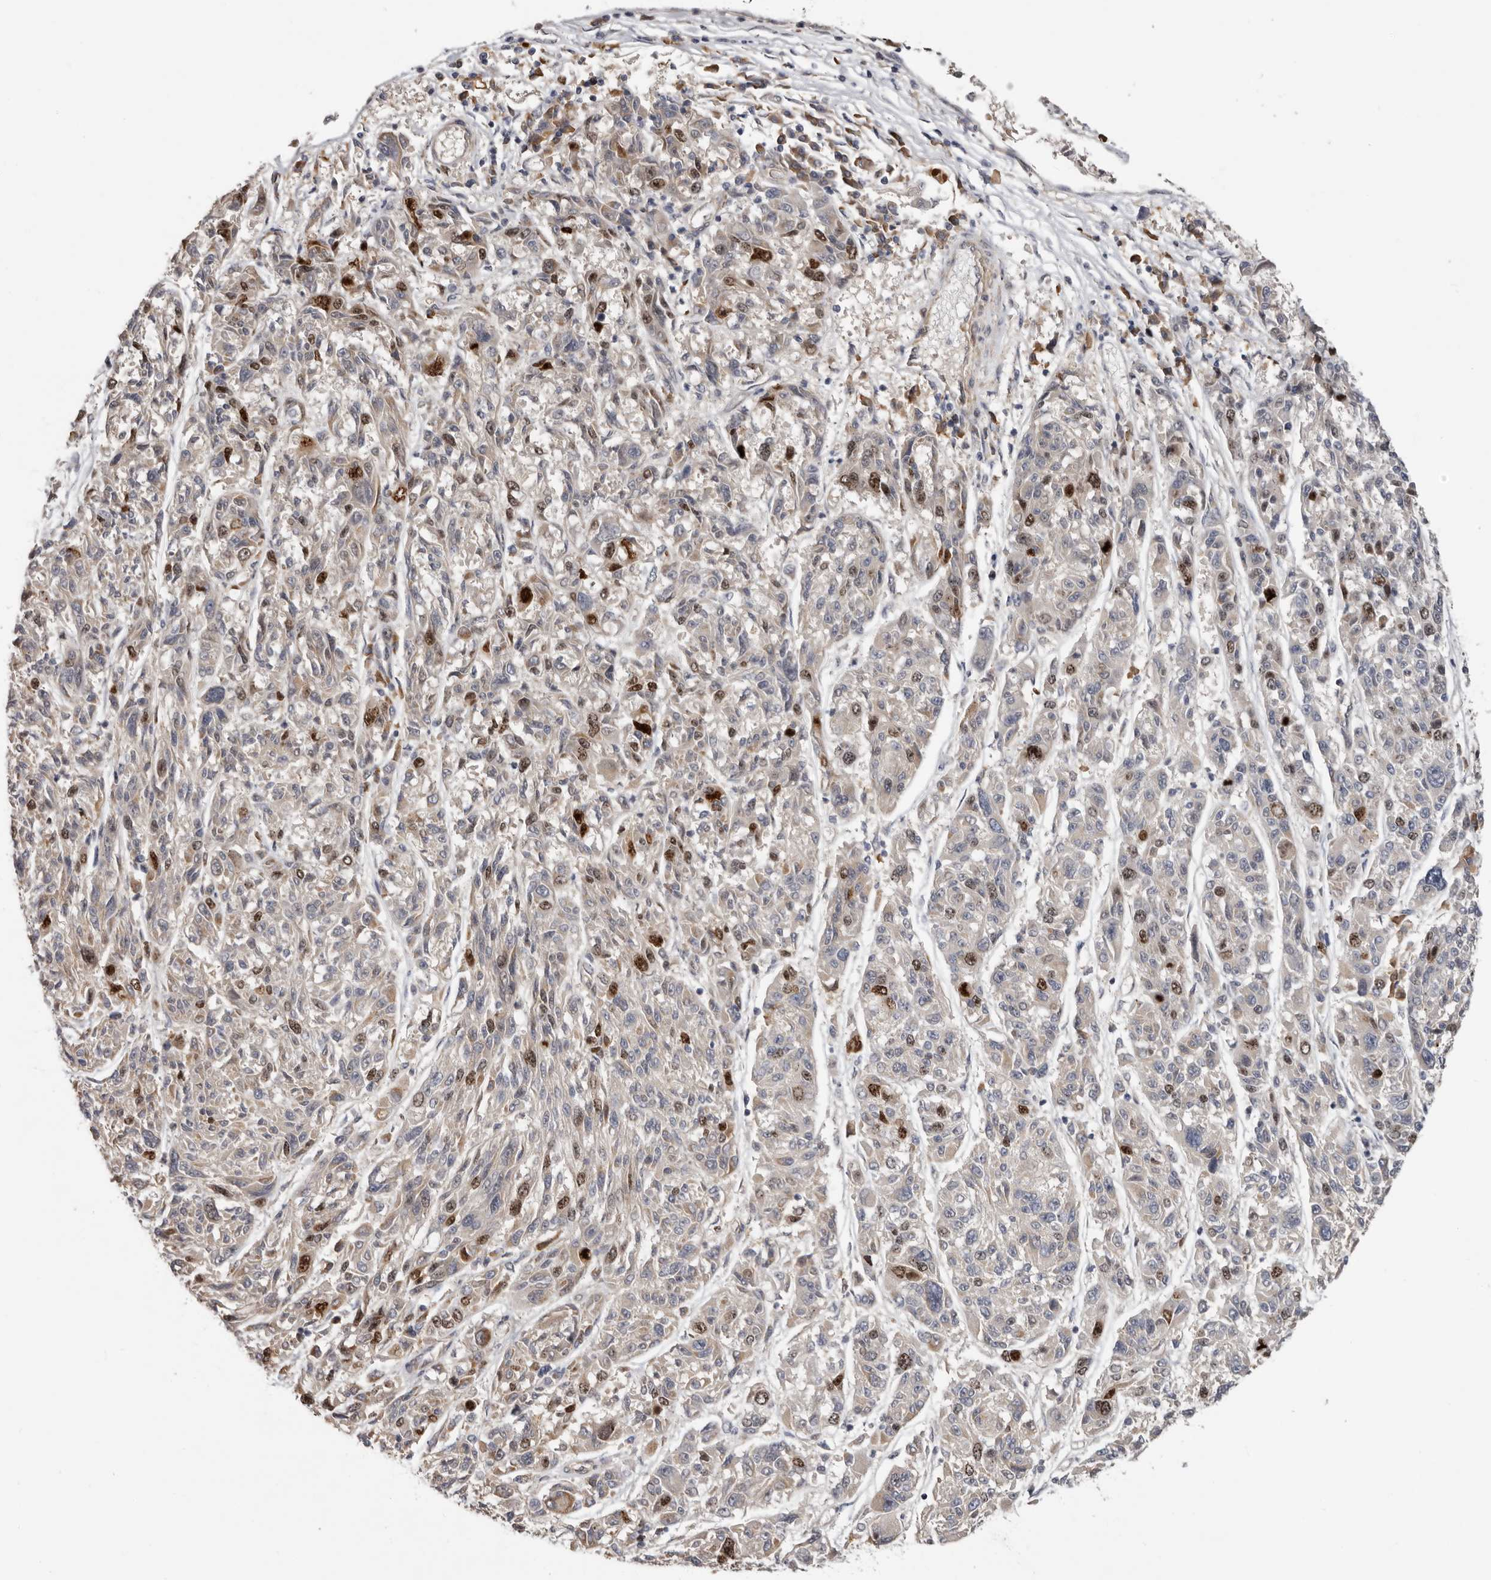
{"staining": {"intensity": "strong", "quantity": "<25%", "location": "nuclear"}, "tissue": "melanoma", "cell_type": "Tumor cells", "image_type": "cancer", "snomed": [{"axis": "morphology", "description": "Malignant melanoma, NOS"}, {"axis": "topography", "description": "Skin"}], "caption": "Protein expression by immunohistochemistry (IHC) reveals strong nuclear positivity in about <25% of tumor cells in melanoma.", "gene": "CDCA8", "patient": {"sex": "male", "age": 53}}